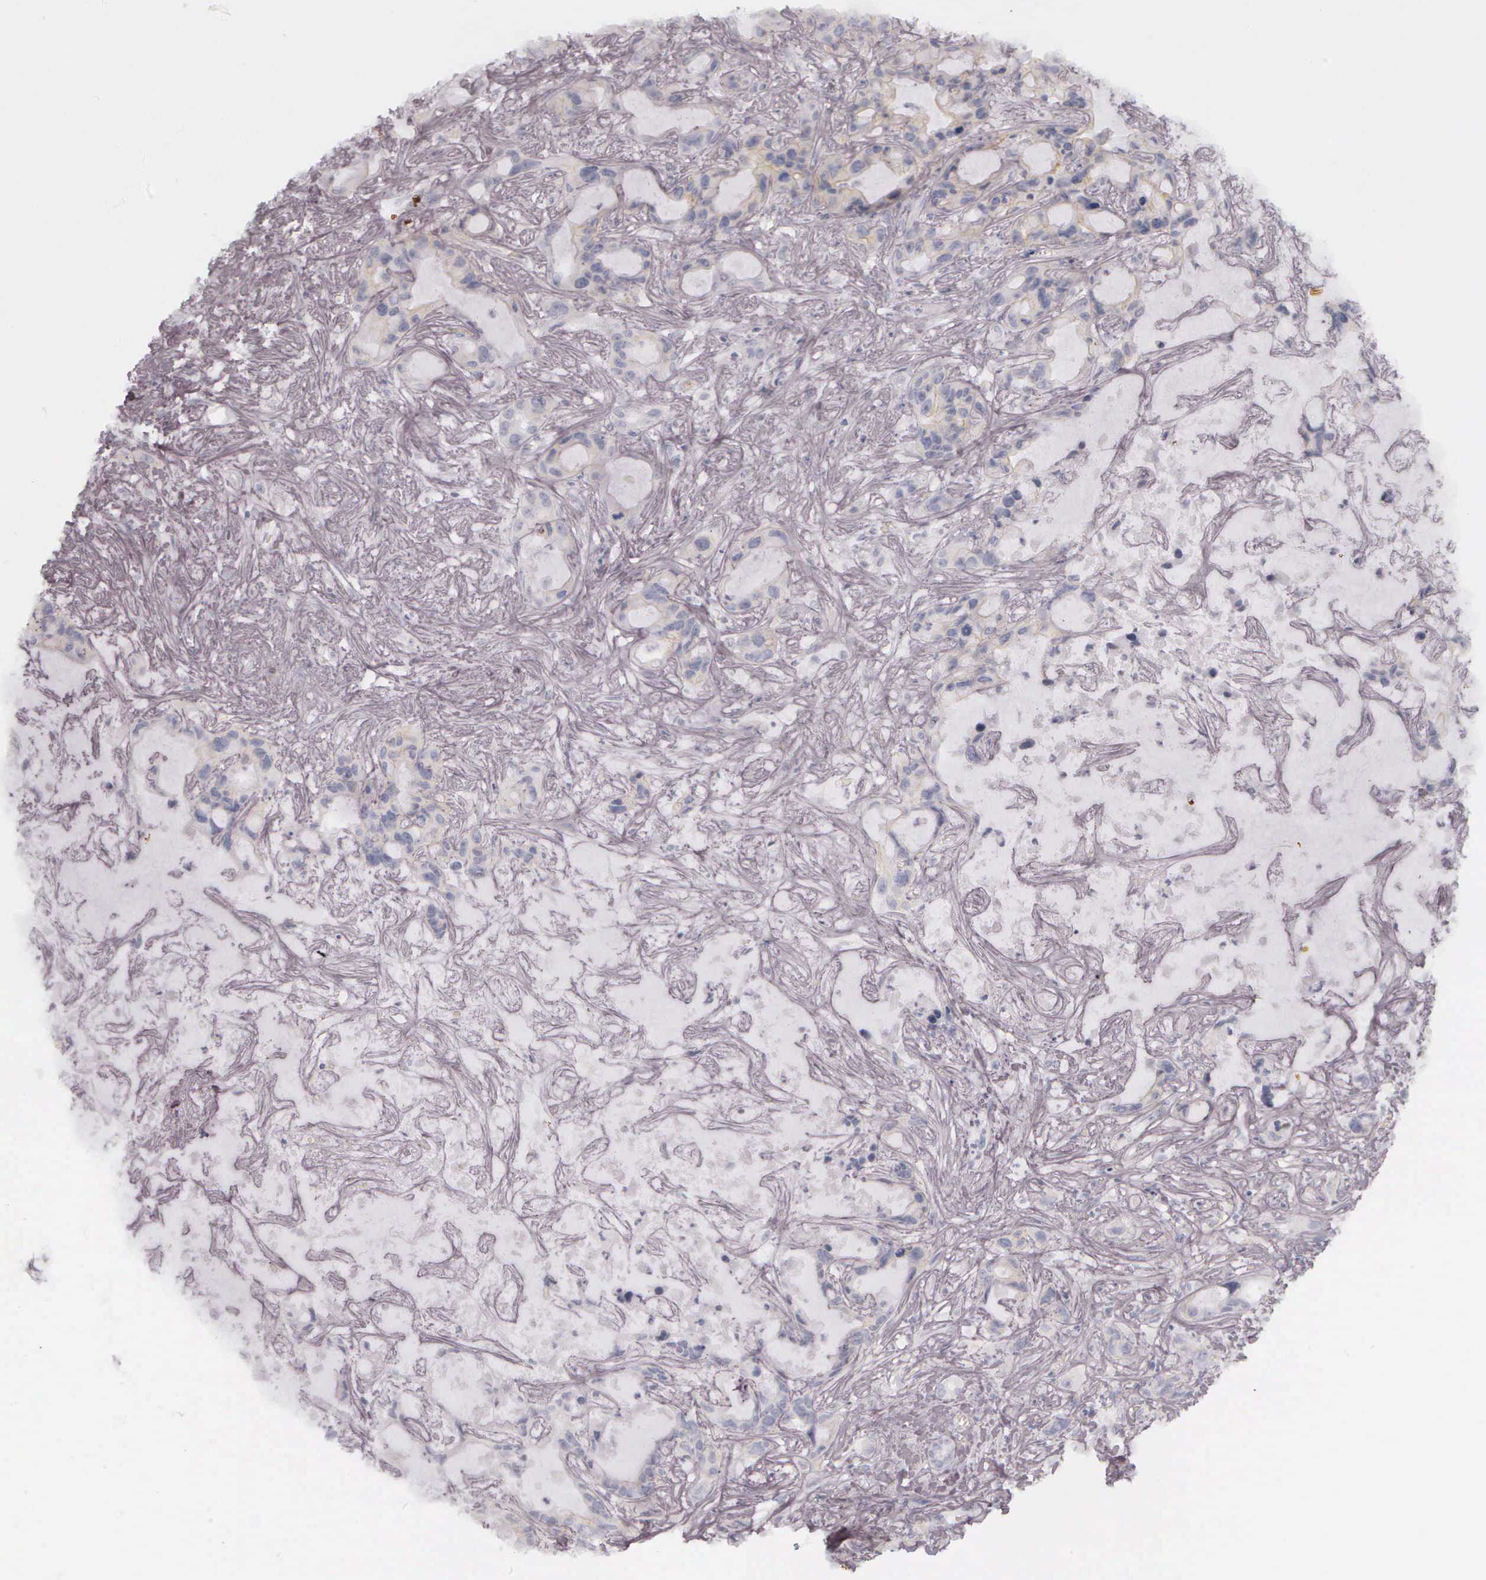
{"staining": {"intensity": "negative", "quantity": "none", "location": "none"}, "tissue": "liver cancer", "cell_type": "Tumor cells", "image_type": "cancer", "snomed": [{"axis": "morphology", "description": "Cholangiocarcinoma"}, {"axis": "topography", "description": "Liver"}], "caption": "IHC of human liver cholangiocarcinoma shows no staining in tumor cells.", "gene": "KRT14", "patient": {"sex": "female", "age": 65}}